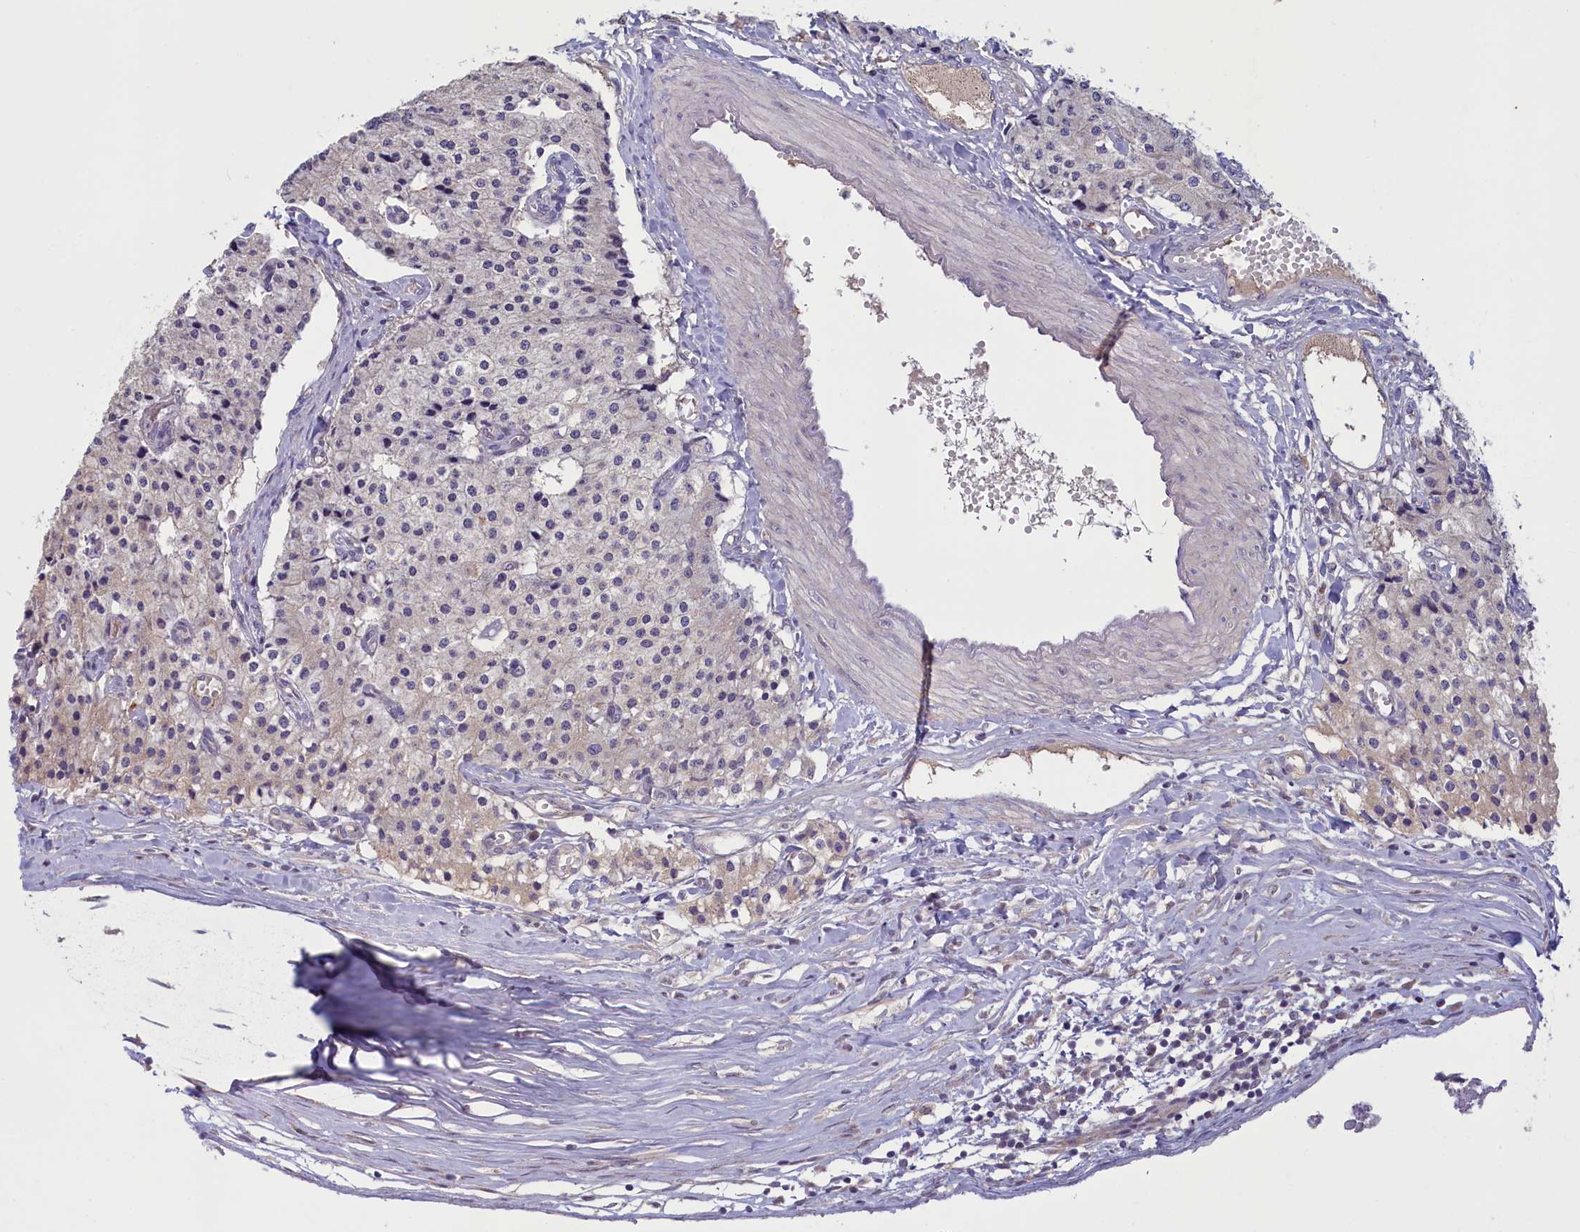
{"staining": {"intensity": "negative", "quantity": "none", "location": "none"}, "tissue": "carcinoid", "cell_type": "Tumor cells", "image_type": "cancer", "snomed": [{"axis": "morphology", "description": "Carcinoid, malignant, NOS"}, {"axis": "topography", "description": "Colon"}], "caption": "DAB immunohistochemical staining of human carcinoid exhibits no significant expression in tumor cells.", "gene": "ATF7IP2", "patient": {"sex": "female", "age": 52}}